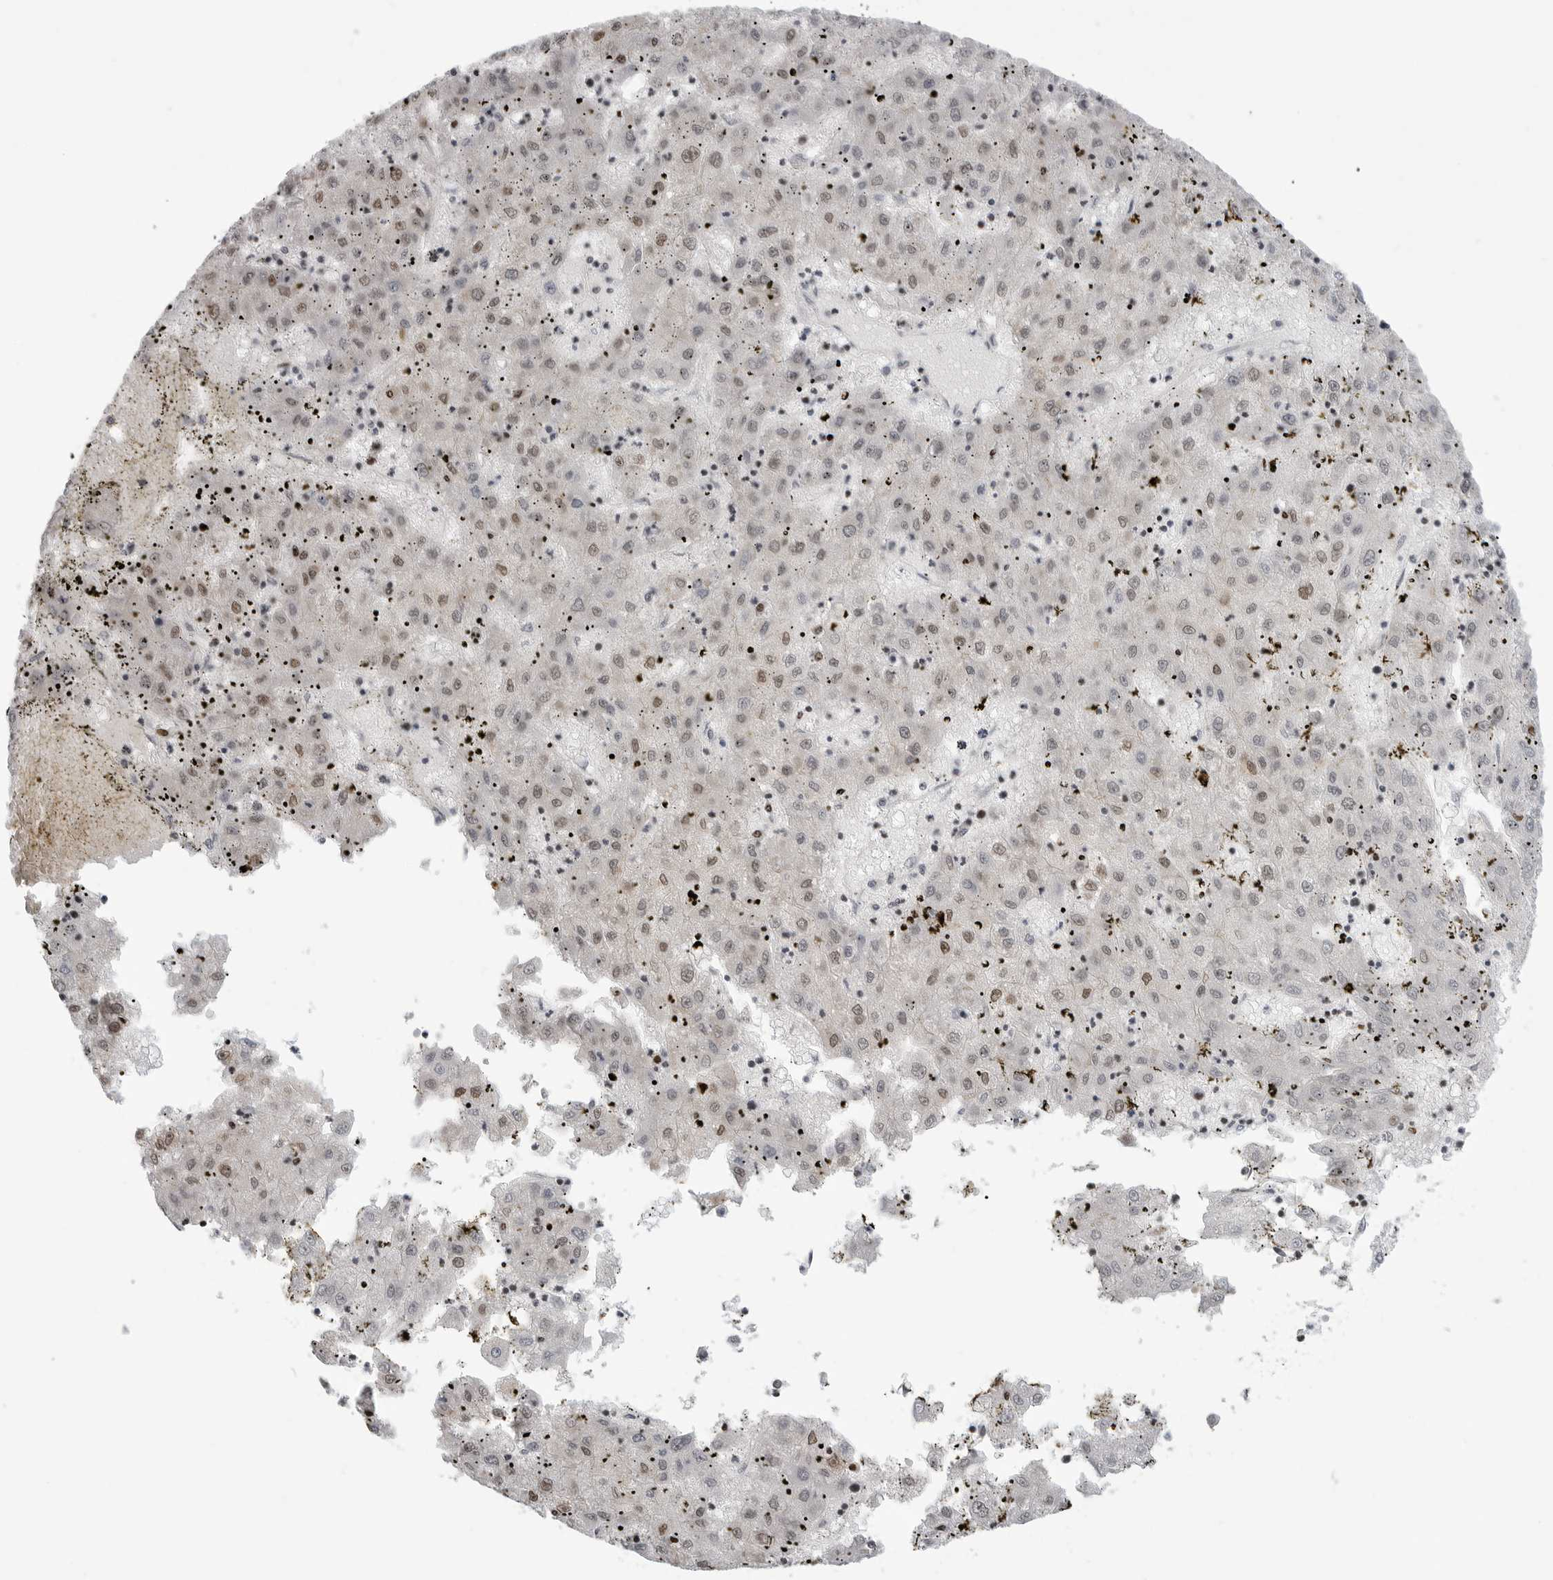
{"staining": {"intensity": "moderate", "quantity": "<25%", "location": "nuclear"}, "tissue": "liver cancer", "cell_type": "Tumor cells", "image_type": "cancer", "snomed": [{"axis": "morphology", "description": "Carcinoma, Hepatocellular, NOS"}, {"axis": "topography", "description": "Liver"}], "caption": "Human hepatocellular carcinoma (liver) stained for a protein (brown) displays moderate nuclear positive expression in about <25% of tumor cells.", "gene": "CEP295NL", "patient": {"sex": "male", "age": 72}}